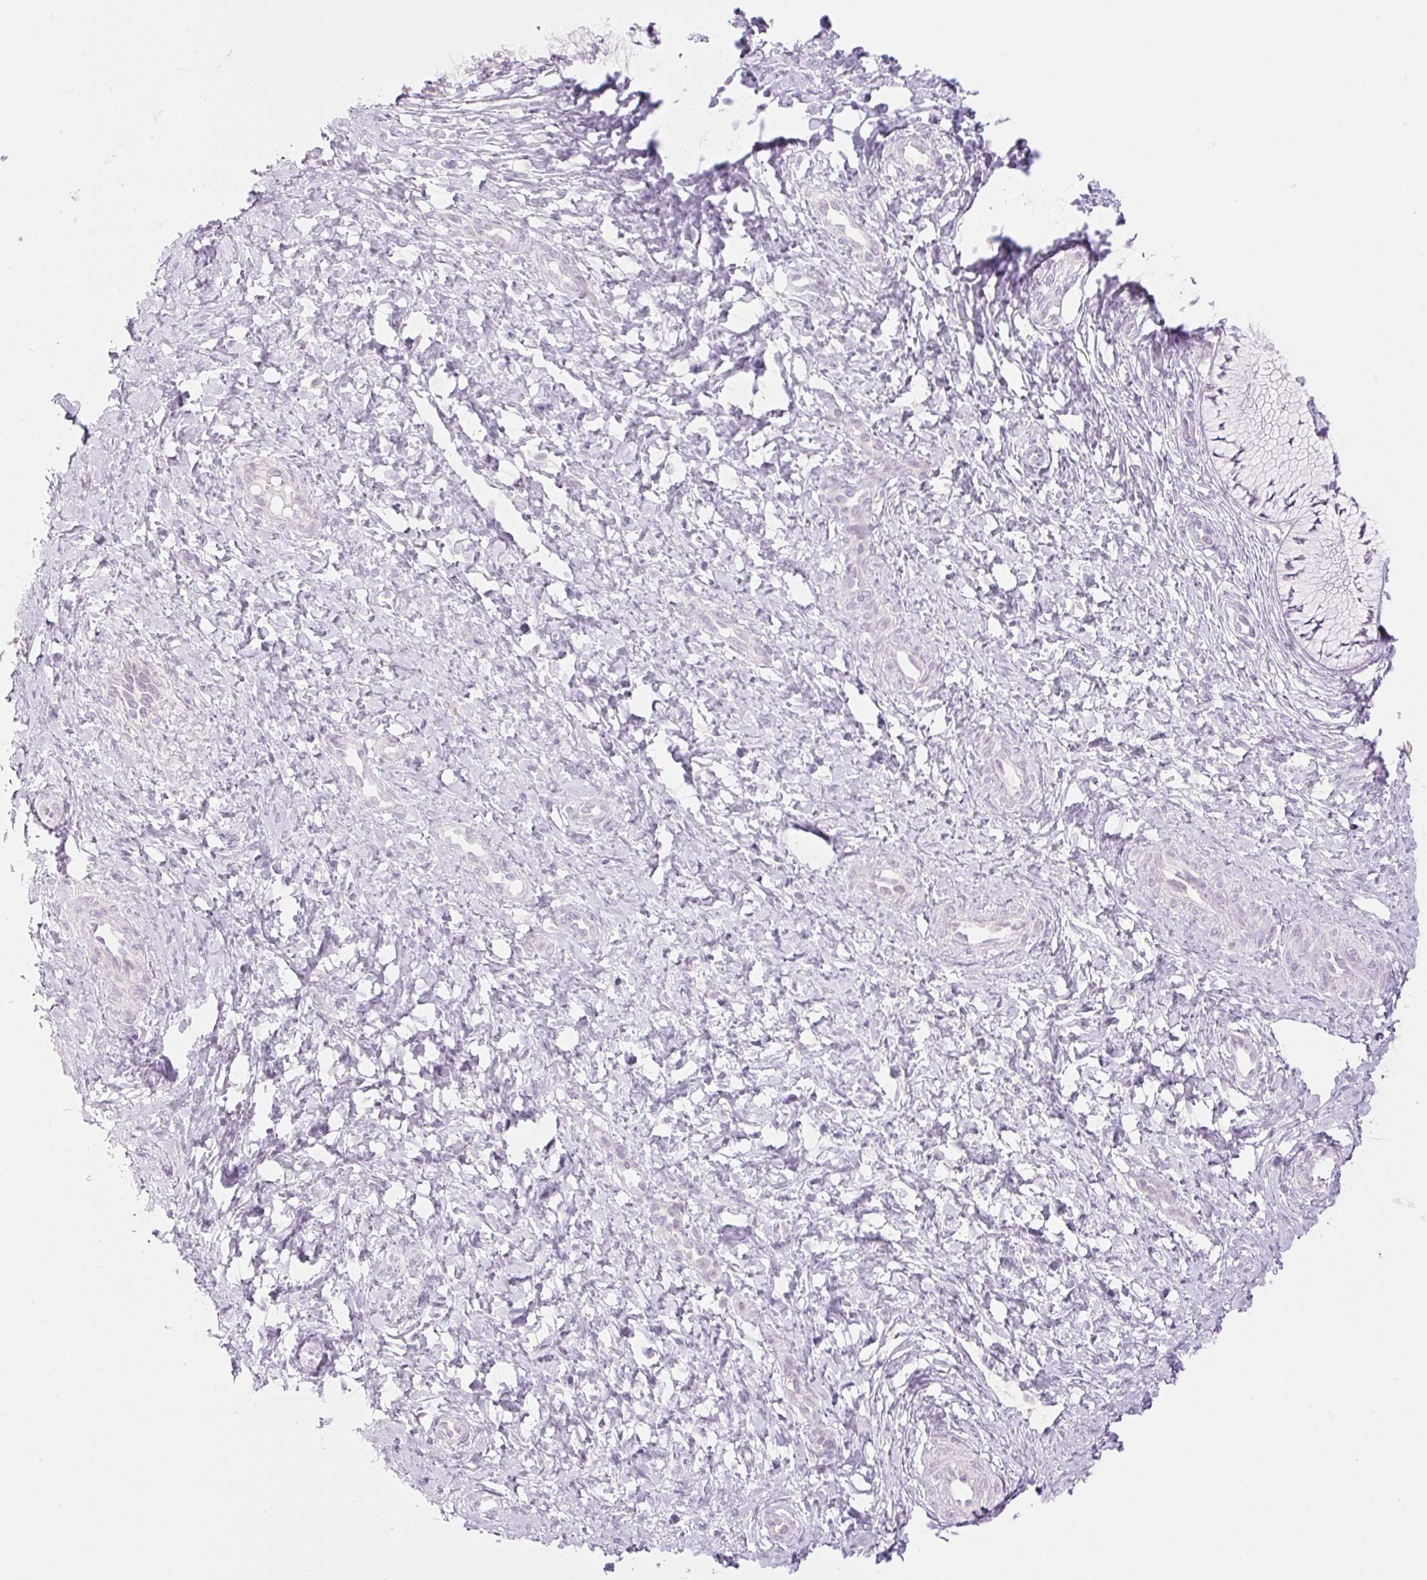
{"staining": {"intensity": "negative", "quantity": "none", "location": "none"}, "tissue": "cervix", "cell_type": "Glandular cells", "image_type": "normal", "snomed": [{"axis": "morphology", "description": "Normal tissue, NOS"}, {"axis": "topography", "description": "Cervix"}], "caption": "The photomicrograph exhibits no significant staining in glandular cells of cervix. (Immunohistochemistry (ihc), brightfield microscopy, high magnification).", "gene": "TBX15", "patient": {"sex": "female", "age": 37}}